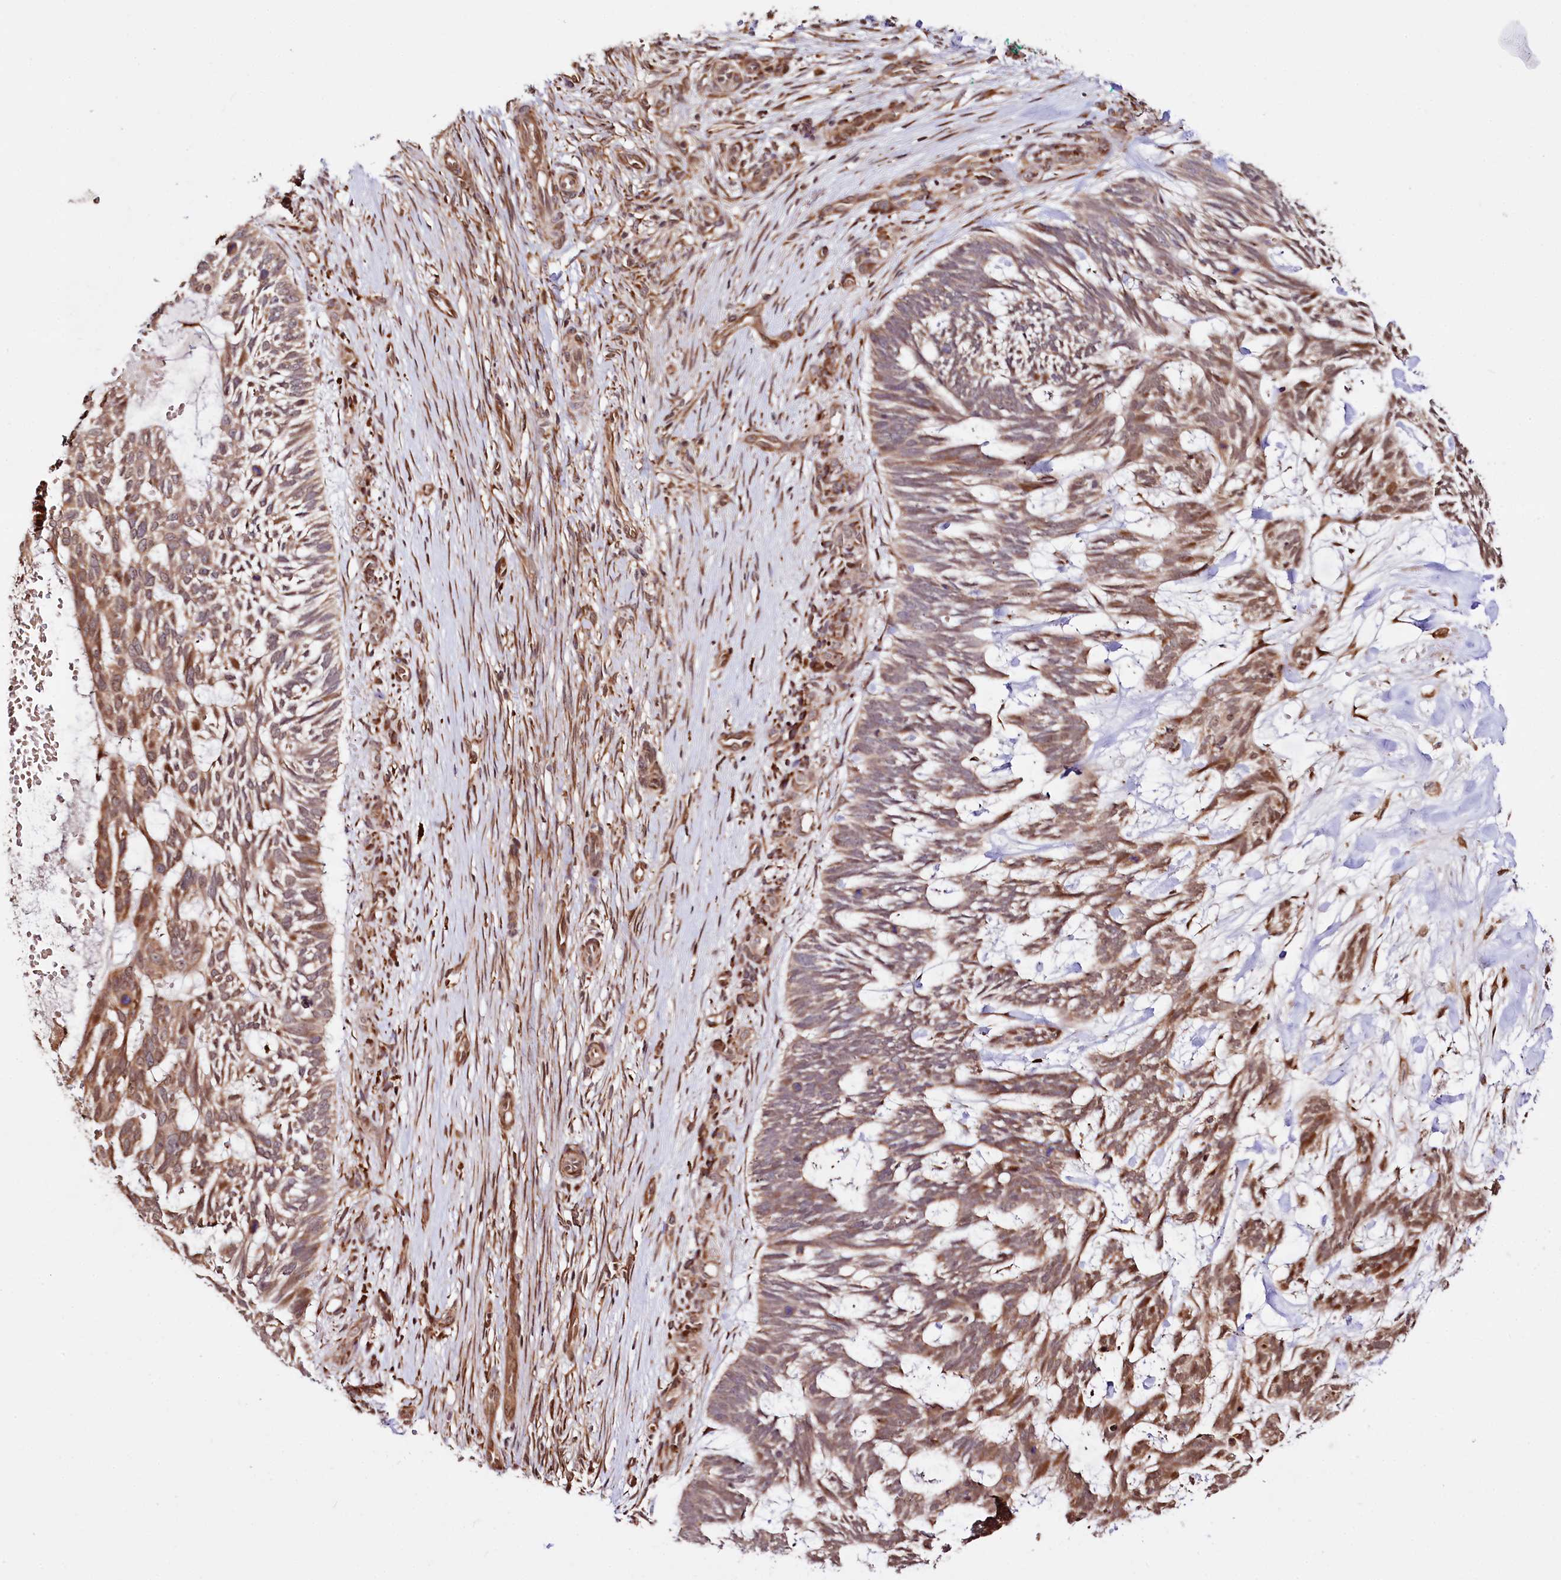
{"staining": {"intensity": "moderate", "quantity": "25%-75%", "location": "cytoplasmic/membranous,nuclear"}, "tissue": "skin cancer", "cell_type": "Tumor cells", "image_type": "cancer", "snomed": [{"axis": "morphology", "description": "Basal cell carcinoma"}, {"axis": "topography", "description": "Skin"}], "caption": "Skin cancer tissue displays moderate cytoplasmic/membranous and nuclear expression in about 25%-75% of tumor cells", "gene": "CUTC", "patient": {"sex": "male", "age": 88}}